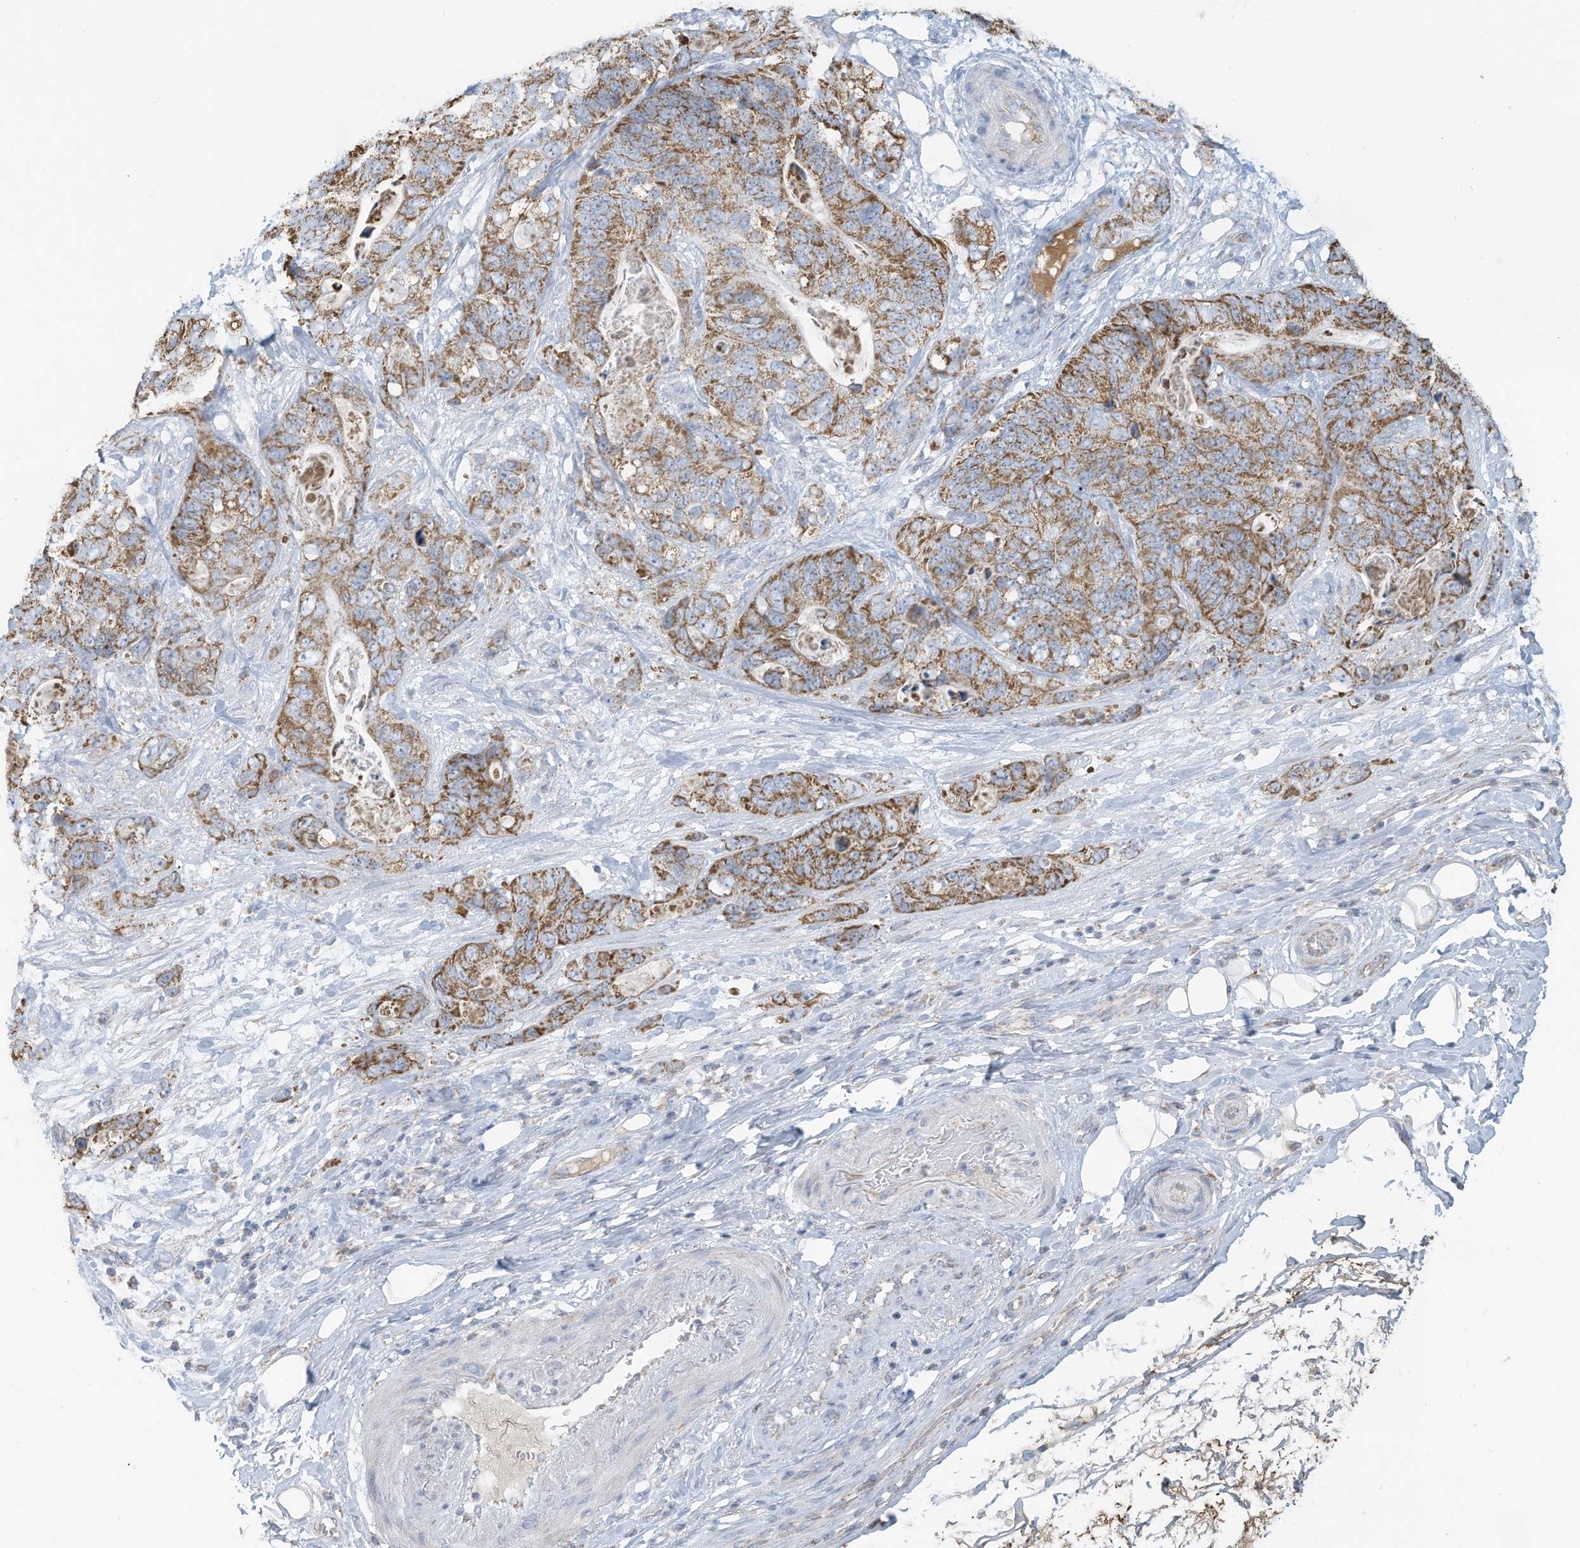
{"staining": {"intensity": "moderate", "quantity": ">75%", "location": "cytoplasmic/membranous"}, "tissue": "stomach cancer", "cell_type": "Tumor cells", "image_type": "cancer", "snomed": [{"axis": "morphology", "description": "Normal tissue, NOS"}, {"axis": "morphology", "description": "Adenocarcinoma, NOS"}, {"axis": "topography", "description": "Stomach"}], "caption": "Immunohistochemical staining of human adenocarcinoma (stomach) exhibits medium levels of moderate cytoplasmic/membranous staining in about >75% of tumor cells. (brown staining indicates protein expression, while blue staining denotes nuclei).", "gene": "NLN", "patient": {"sex": "female", "age": 89}}